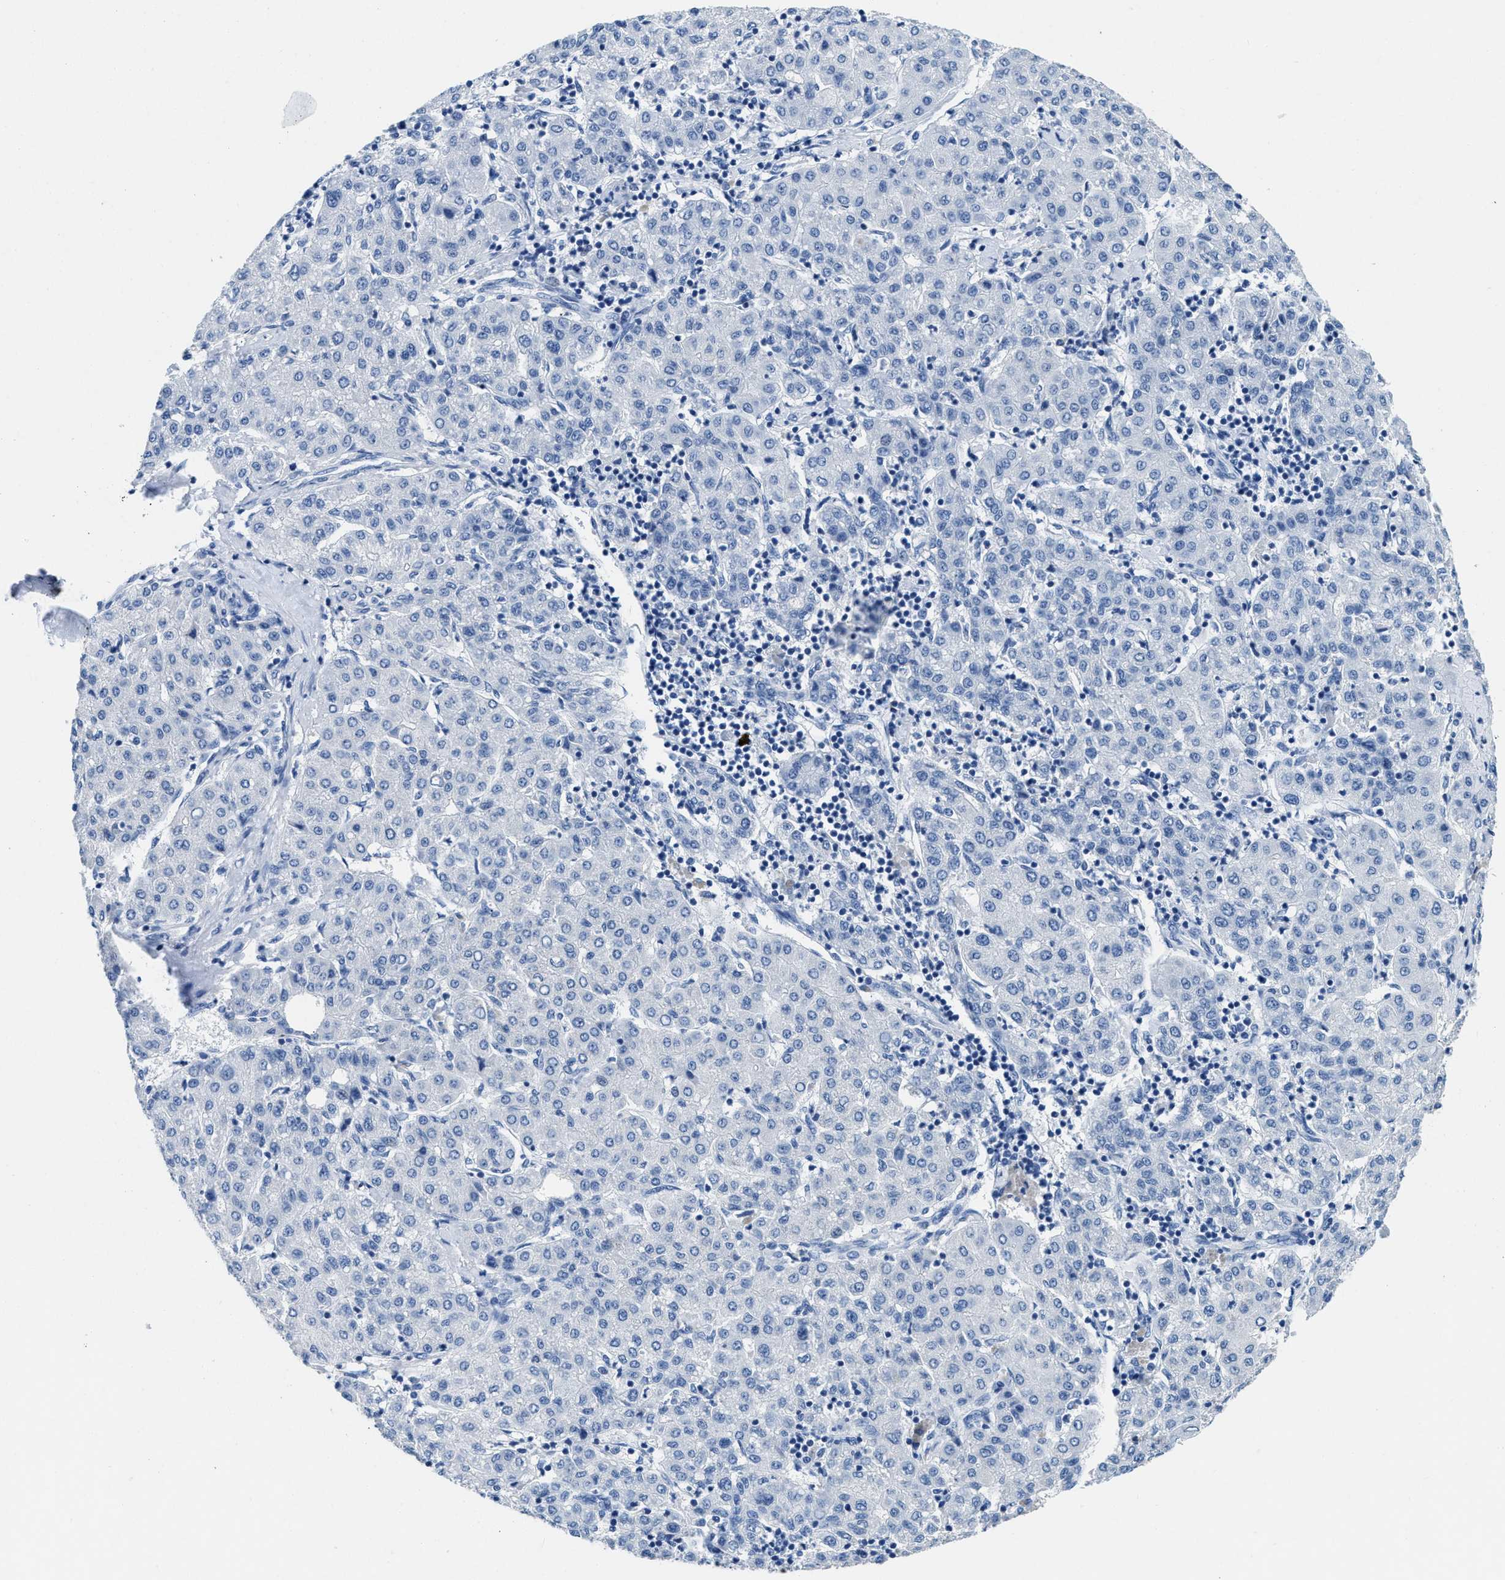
{"staining": {"intensity": "negative", "quantity": "none", "location": "none"}, "tissue": "liver cancer", "cell_type": "Tumor cells", "image_type": "cancer", "snomed": [{"axis": "morphology", "description": "Carcinoma, Hepatocellular, NOS"}, {"axis": "topography", "description": "Liver"}], "caption": "A high-resolution photomicrograph shows IHC staining of liver hepatocellular carcinoma, which shows no significant expression in tumor cells.", "gene": "NFATC2", "patient": {"sex": "male", "age": 65}}